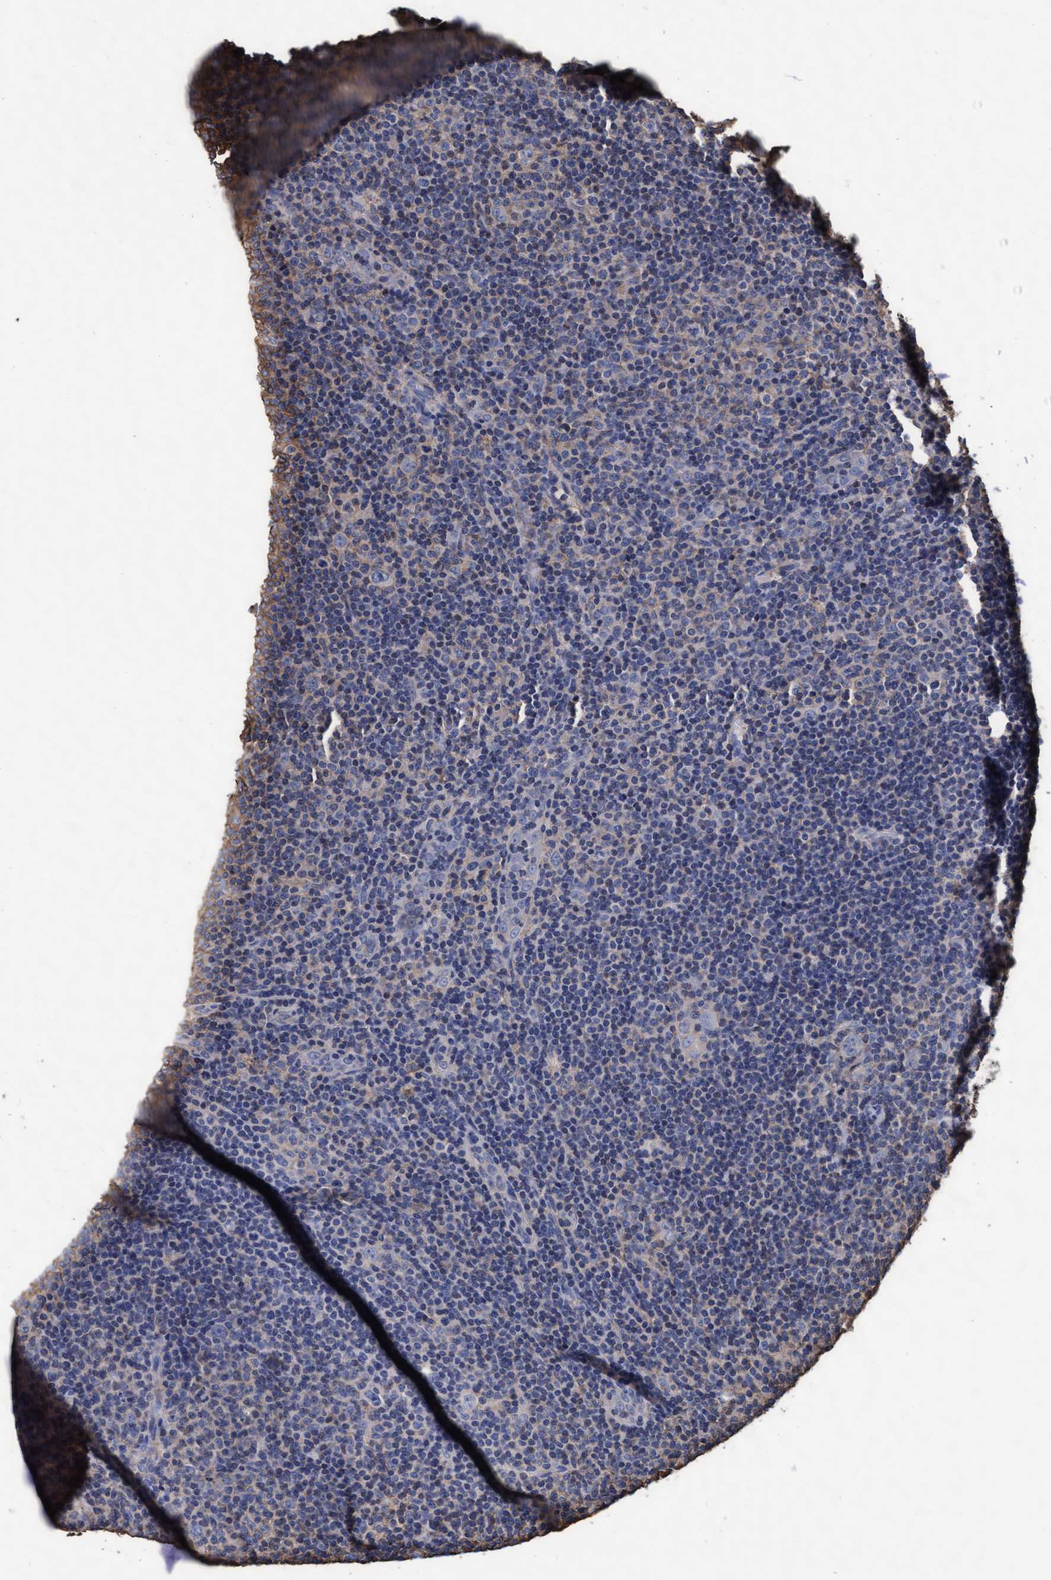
{"staining": {"intensity": "negative", "quantity": "none", "location": "none"}, "tissue": "lymphoma", "cell_type": "Tumor cells", "image_type": "cancer", "snomed": [{"axis": "morphology", "description": "Hodgkin's disease, NOS"}, {"axis": "topography", "description": "Lymph node"}], "caption": "DAB immunohistochemical staining of lymphoma shows no significant positivity in tumor cells.", "gene": "GRHPR", "patient": {"sex": "female", "age": 57}}